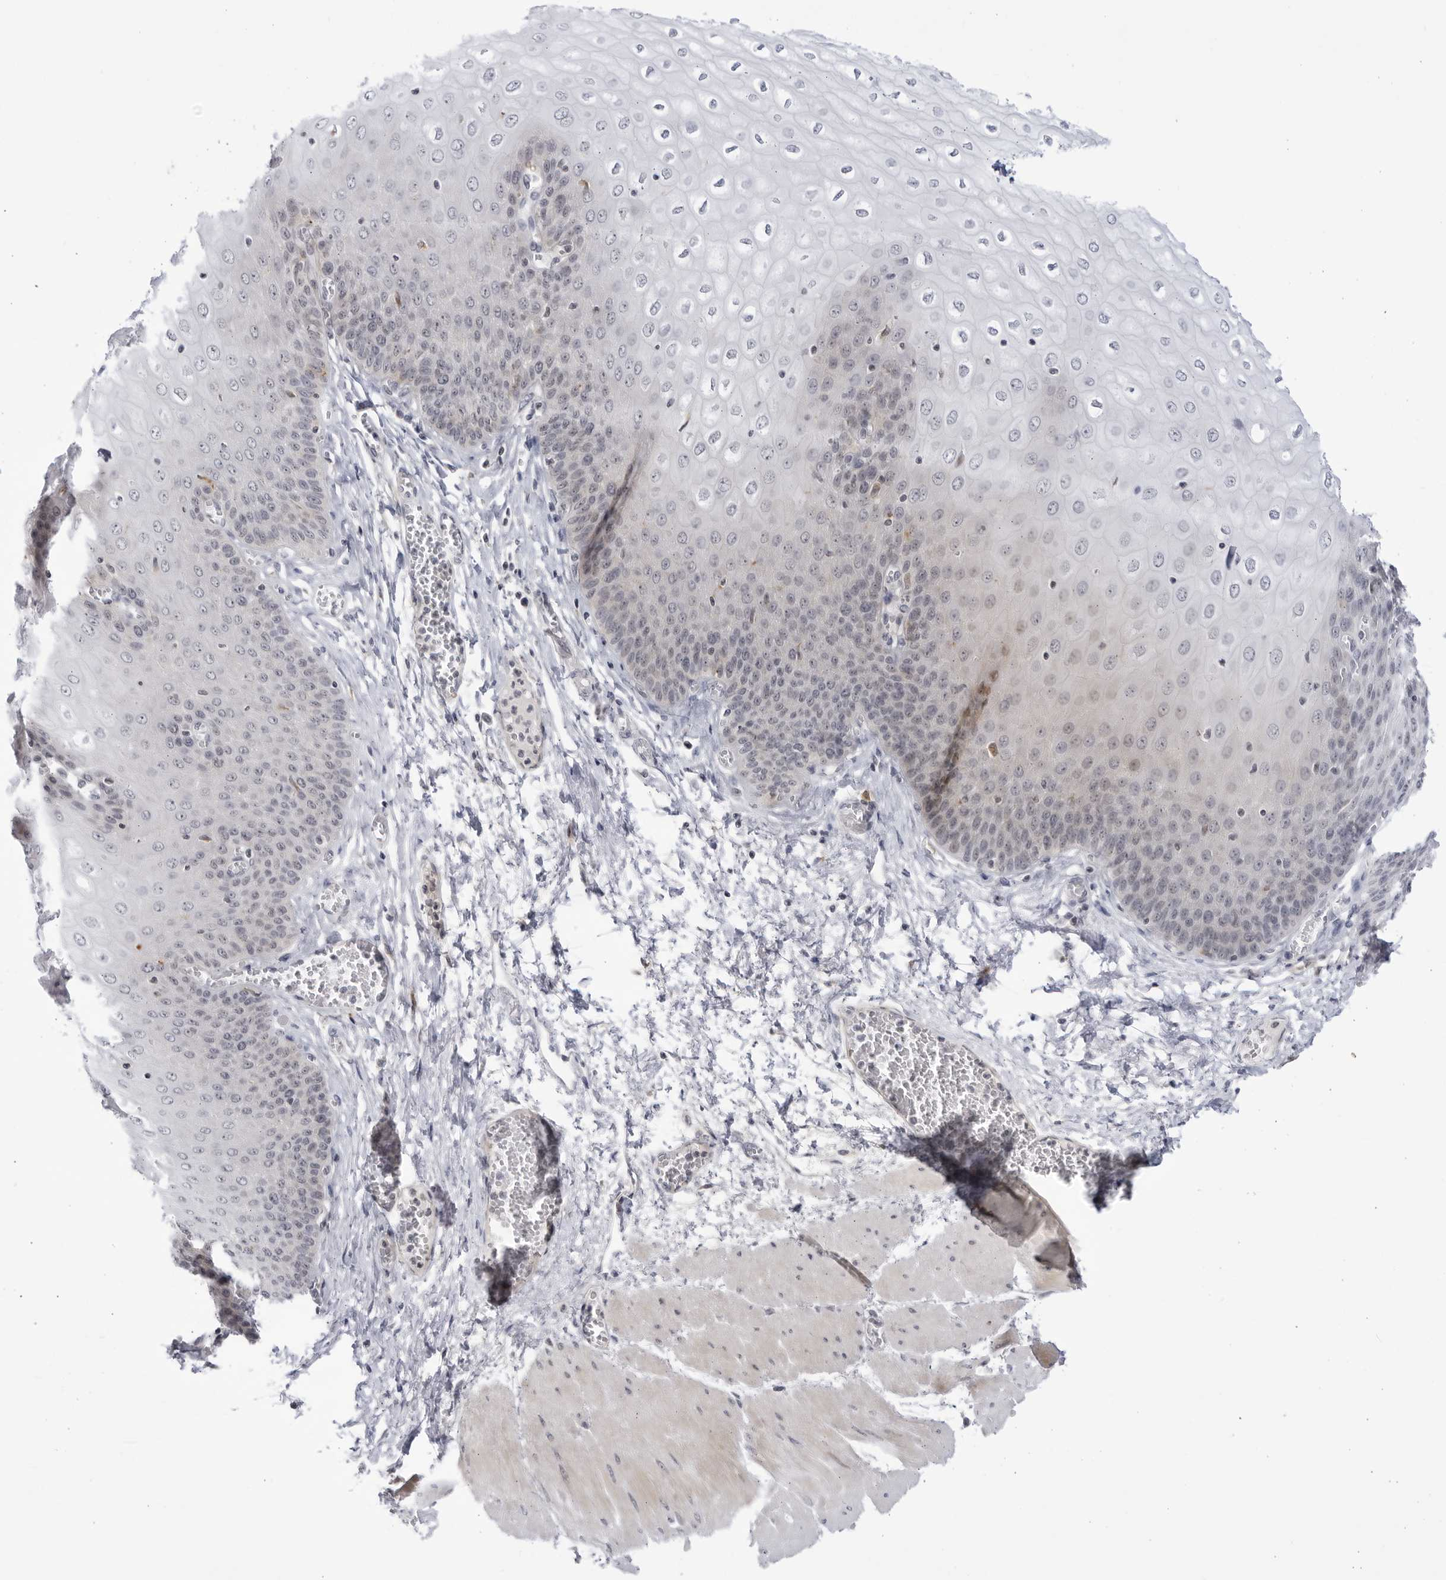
{"staining": {"intensity": "weak", "quantity": "25%-75%", "location": "cytoplasmic/membranous,nuclear"}, "tissue": "esophagus", "cell_type": "Squamous epithelial cells", "image_type": "normal", "snomed": [{"axis": "morphology", "description": "Normal tissue, NOS"}, {"axis": "topography", "description": "Esophagus"}], "caption": "IHC photomicrograph of unremarkable esophagus: esophagus stained using immunohistochemistry reveals low levels of weak protein expression localized specifically in the cytoplasmic/membranous,nuclear of squamous epithelial cells, appearing as a cytoplasmic/membranous,nuclear brown color.", "gene": "CNBD1", "patient": {"sex": "male", "age": 60}}